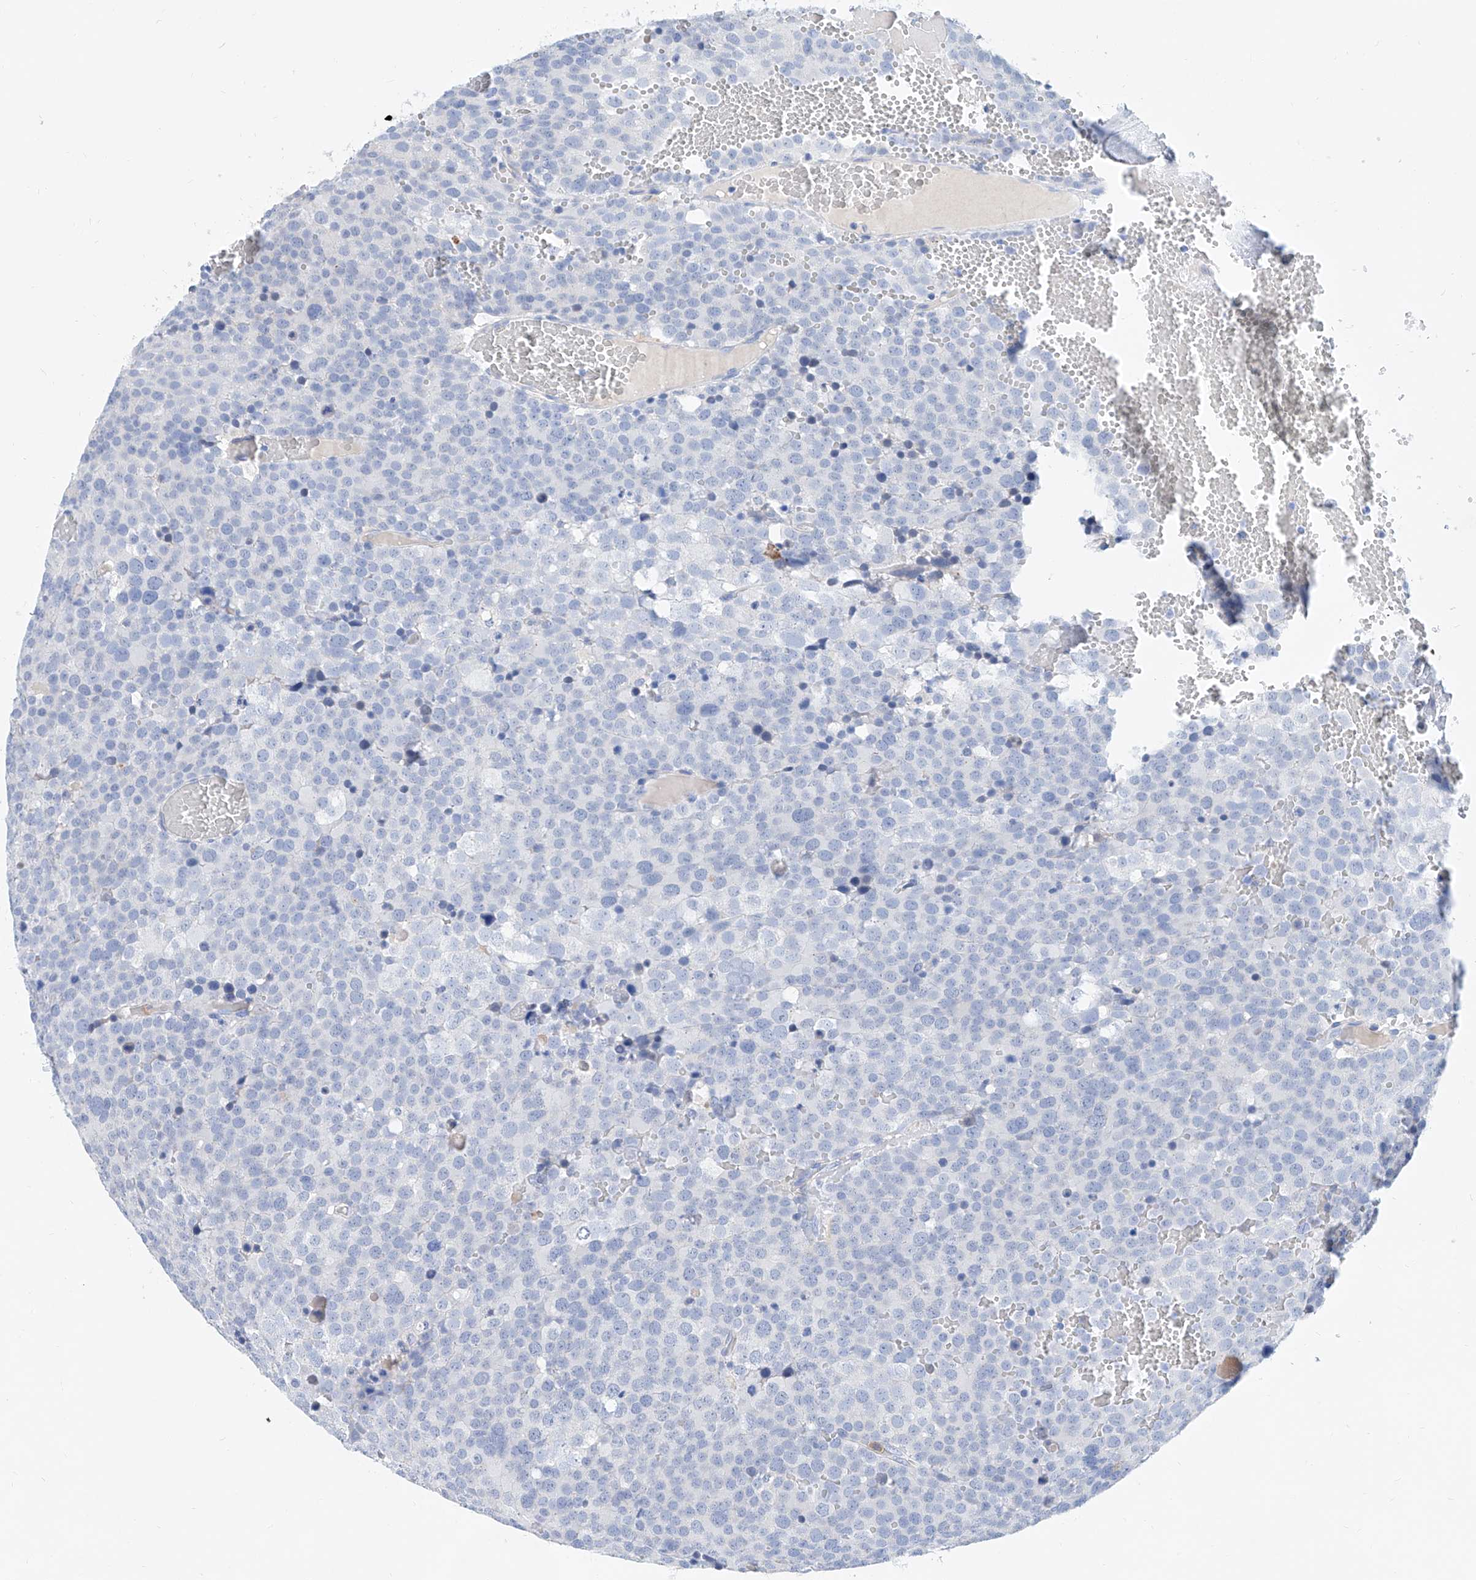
{"staining": {"intensity": "negative", "quantity": "none", "location": "none"}, "tissue": "testis cancer", "cell_type": "Tumor cells", "image_type": "cancer", "snomed": [{"axis": "morphology", "description": "Seminoma, NOS"}, {"axis": "topography", "description": "Testis"}], "caption": "An immunohistochemistry image of testis seminoma is shown. There is no staining in tumor cells of testis seminoma.", "gene": "SLC25A29", "patient": {"sex": "male", "age": 71}}